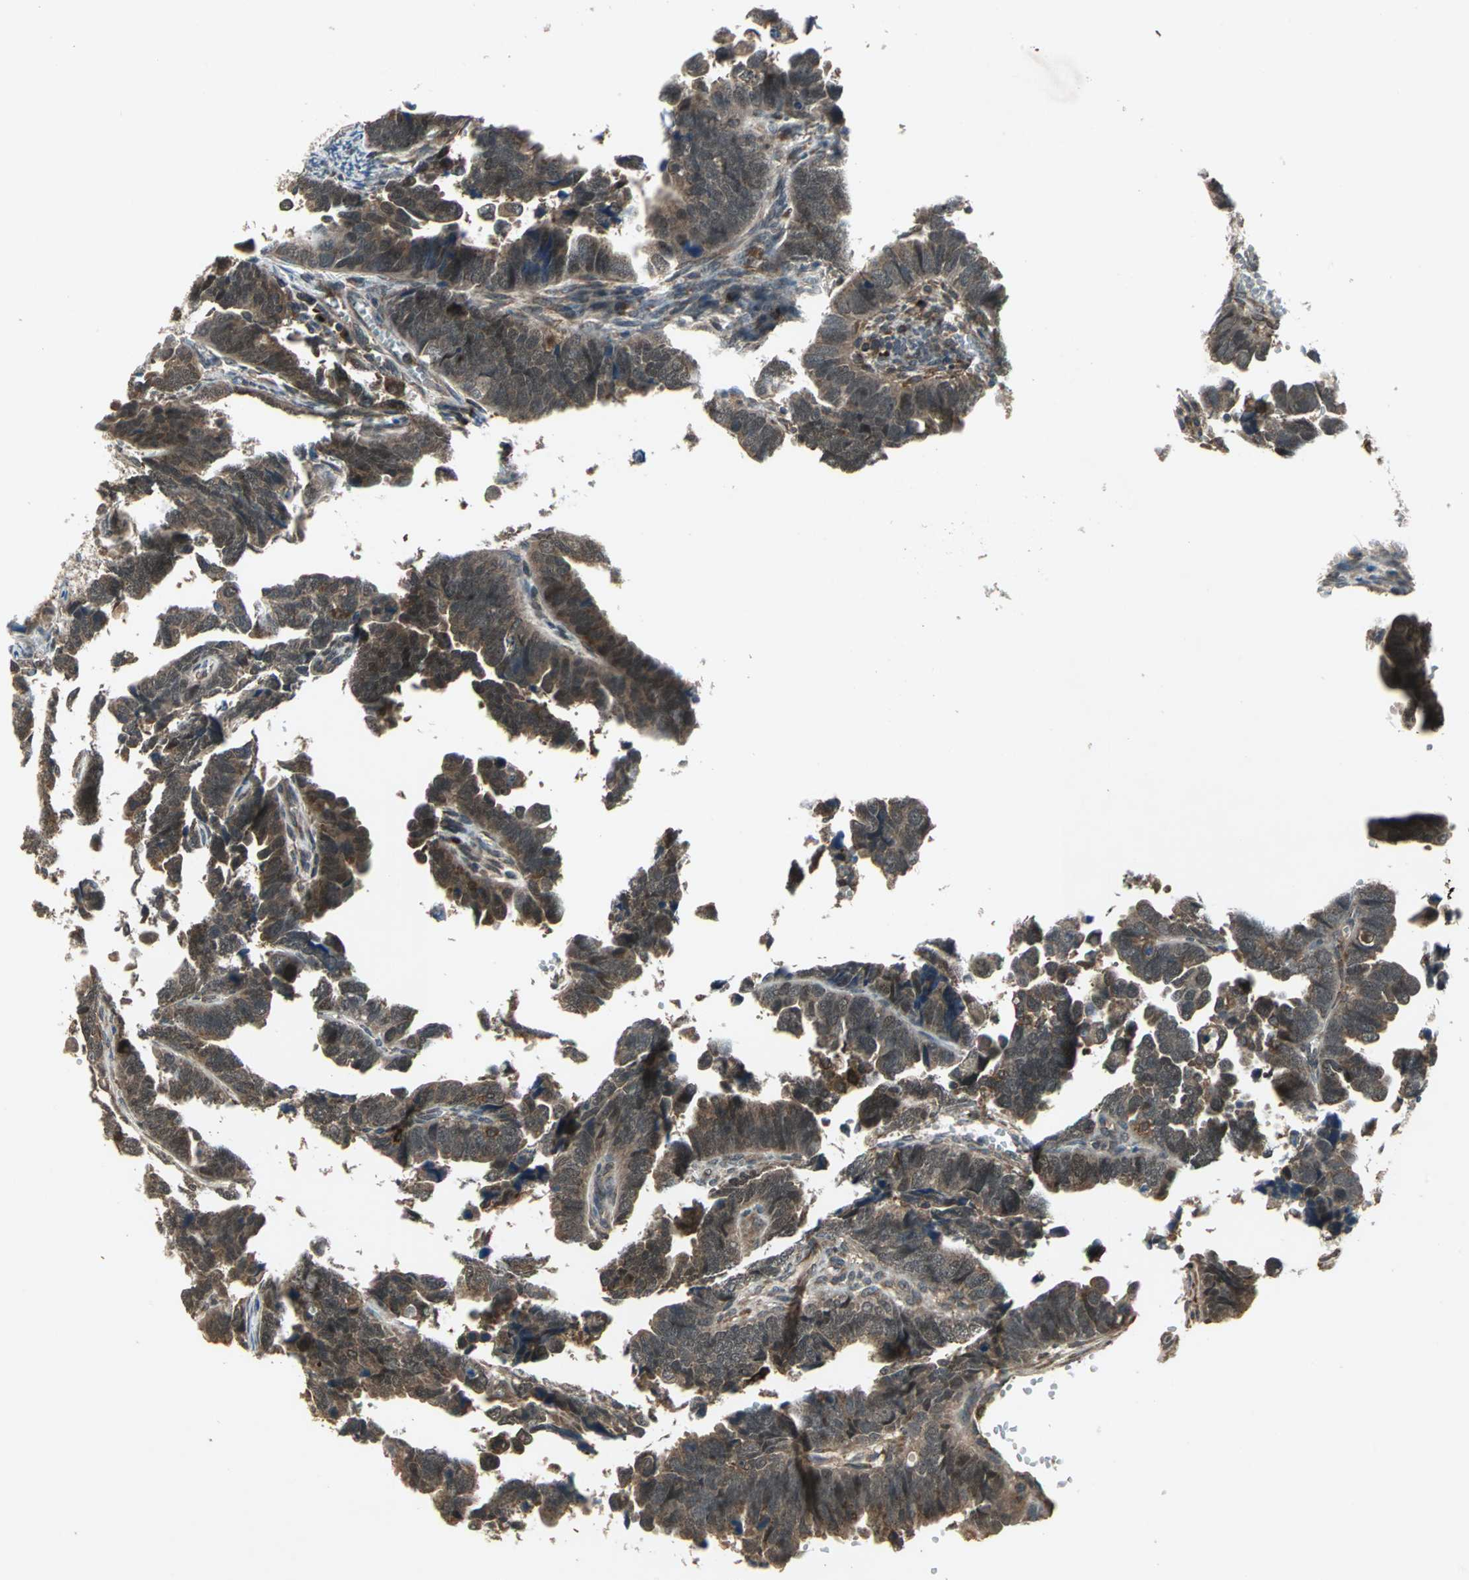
{"staining": {"intensity": "moderate", "quantity": ">75%", "location": "cytoplasmic/membranous"}, "tissue": "endometrial cancer", "cell_type": "Tumor cells", "image_type": "cancer", "snomed": [{"axis": "morphology", "description": "Adenocarcinoma, NOS"}, {"axis": "topography", "description": "Endometrium"}], "caption": "Tumor cells display medium levels of moderate cytoplasmic/membranous positivity in approximately >75% of cells in endometrial adenocarcinoma.", "gene": "NFKBIE", "patient": {"sex": "female", "age": 75}}